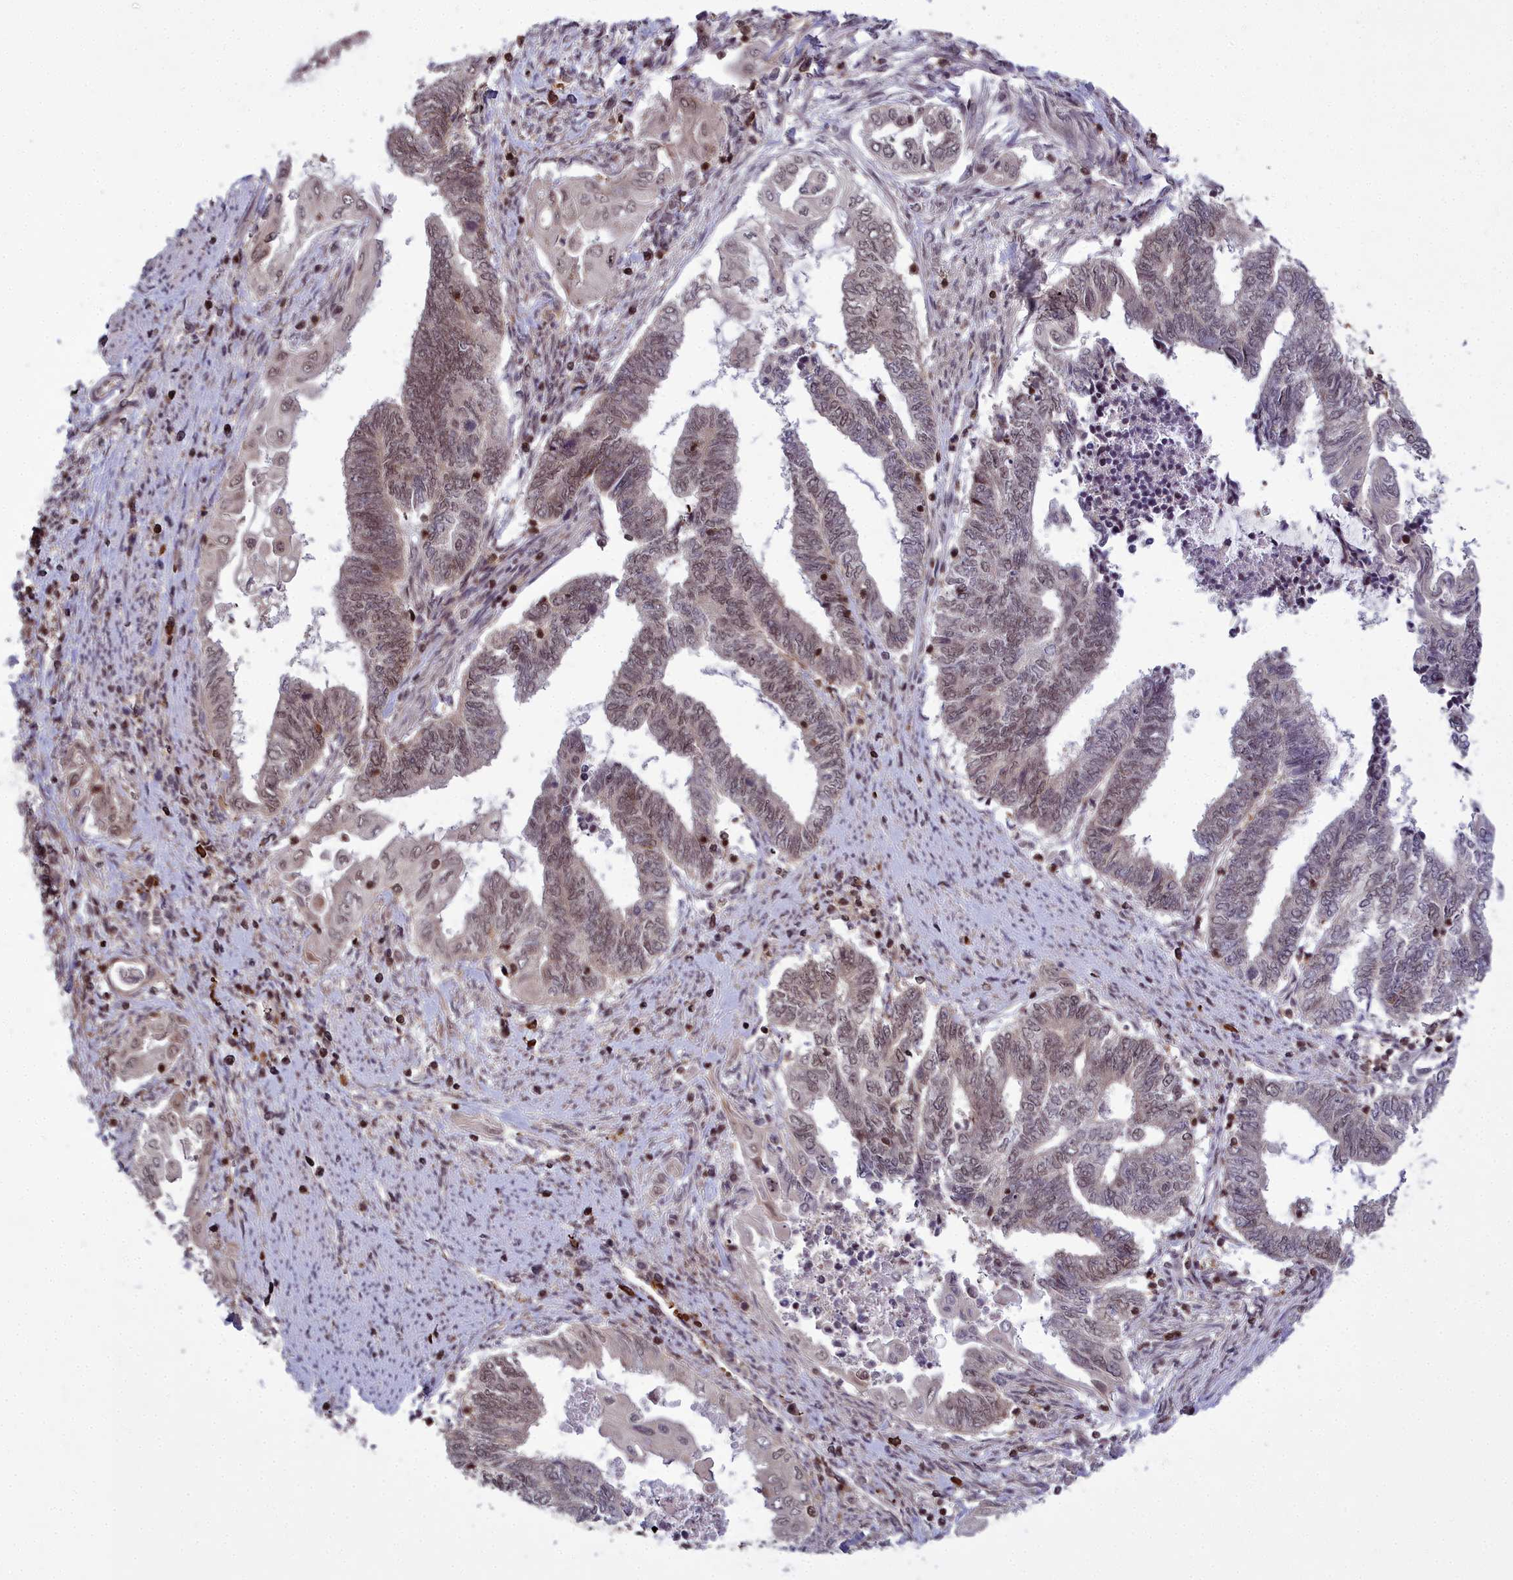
{"staining": {"intensity": "weak", "quantity": ">75%", "location": "nuclear"}, "tissue": "endometrial cancer", "cell_type": "Tumor cells", "image_type": "cancer", "snomed": [{"axis": "morphology", "description": "Adenocarcinoma, NOS"}, {"axis": "topography", "description": "Uterus"}, {"axis": "topography", "description": "Endometrium"}], "caption": "High-power microscopy captured an IHC micrograph of adenocarcinoma (endometrial), revealing weak nuclear expression in approximately >75% of tumor cells. The staining was performed using DAB (3,3'-diaminobenzidine) to visualize the protein expression in brown, while the nuclei were stained in blue with hematoxylin (Magnification: 20x).", "gene": "GMEB1", "patient": {"sex": "female", "age": 70}}